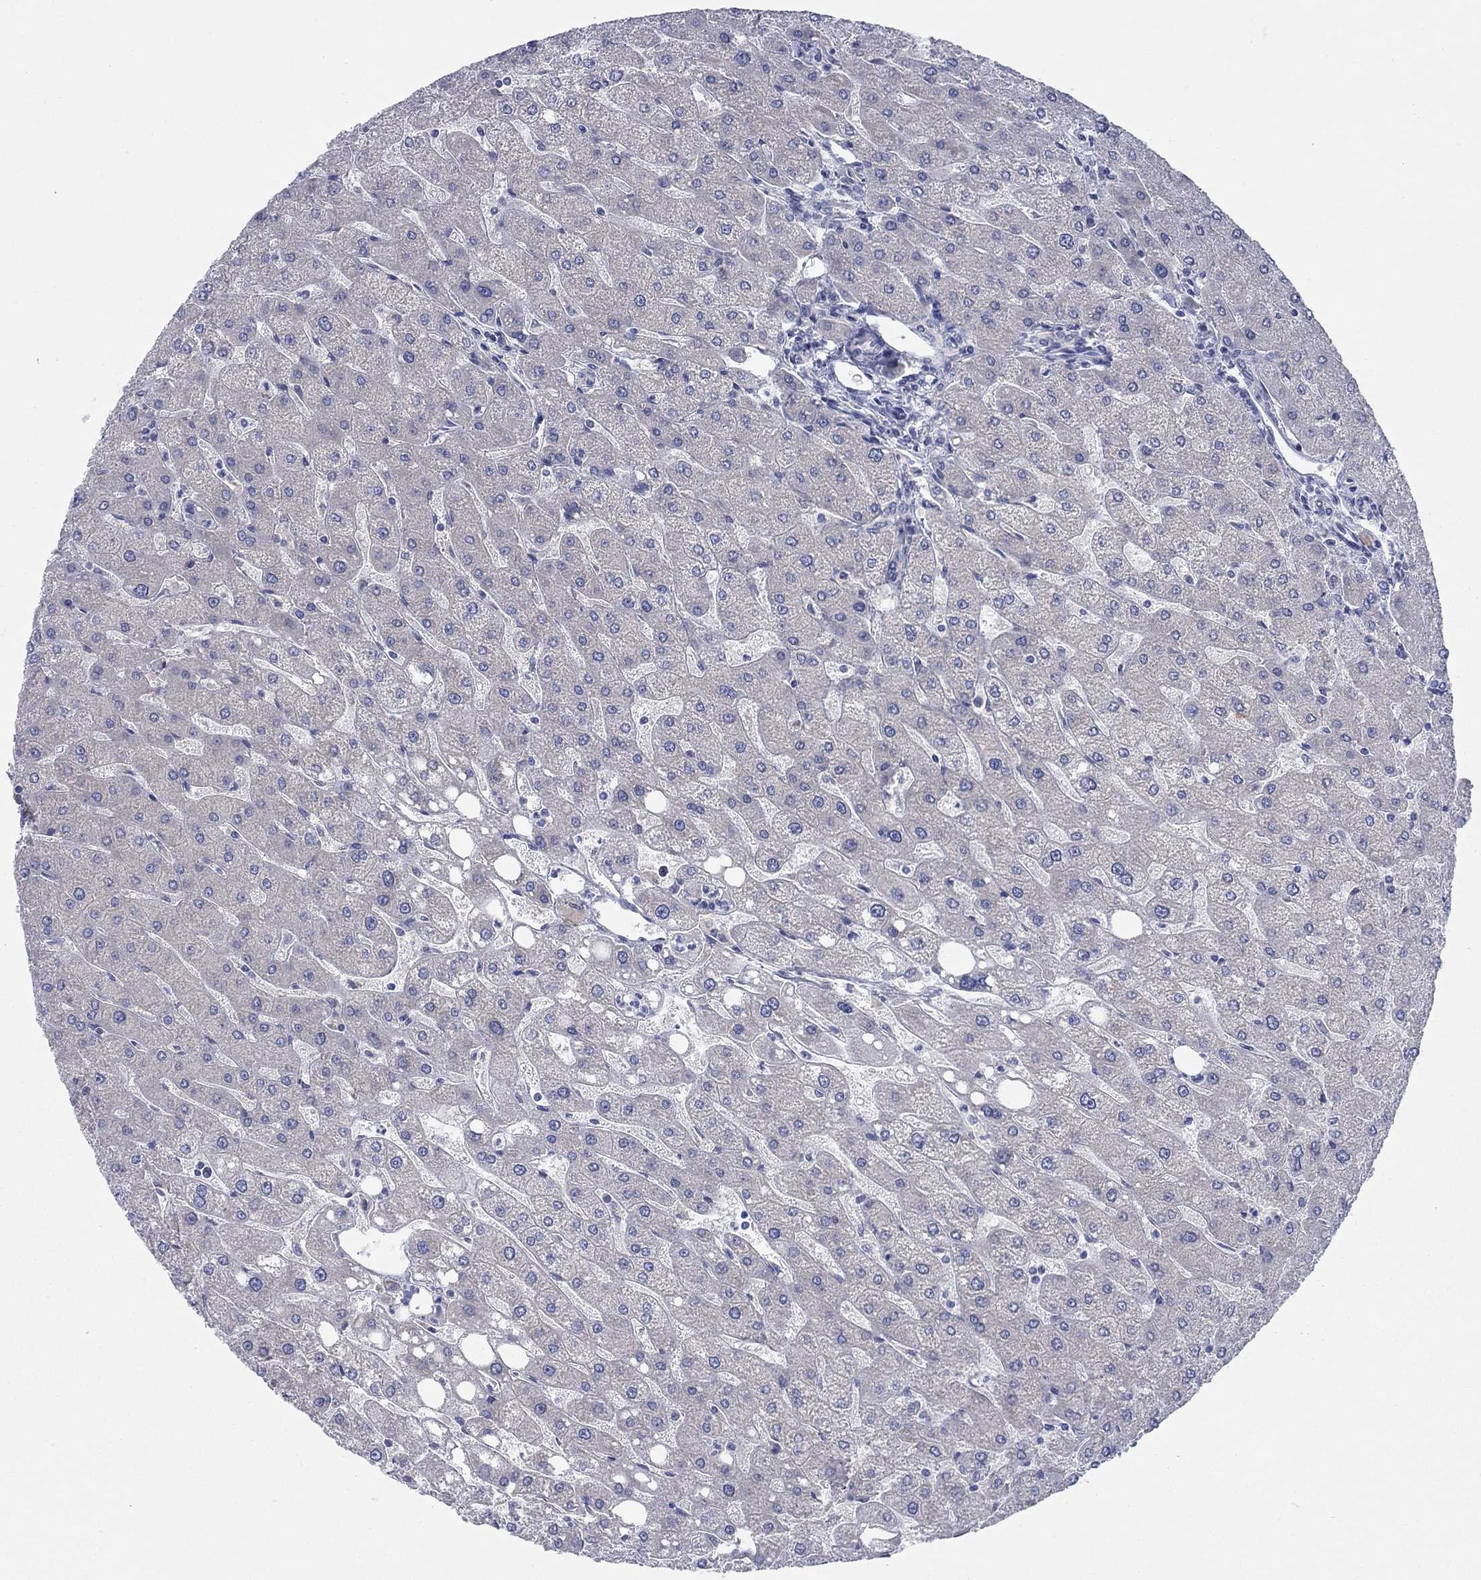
{"staining": {"intensity": "negative", "quantity": "none", "location": "none"}, "tissue": "liver", "cell_type": "Cholangiocytes", "image_type": "normal", "snomed": [{"axis": "morphology", "description": "Normal tissue, NOS"}, {"axis": "topography", "description": "Liver"}], "caption": "High magnification brightfield microscopy of unremarkable liver stained with DAB (3,3'-diaminobenzidine) (brown) and counterstained with hematoxylin (blue): cholangiocytes show no significant positivity. (DAB (3,3'-diaminobenzidine) immunohistochemistry (IHC) visualized using brightfield microscopy, high magnification).", "gene": "TMEM59", "patient": {"sex": "male", "age": 67}}